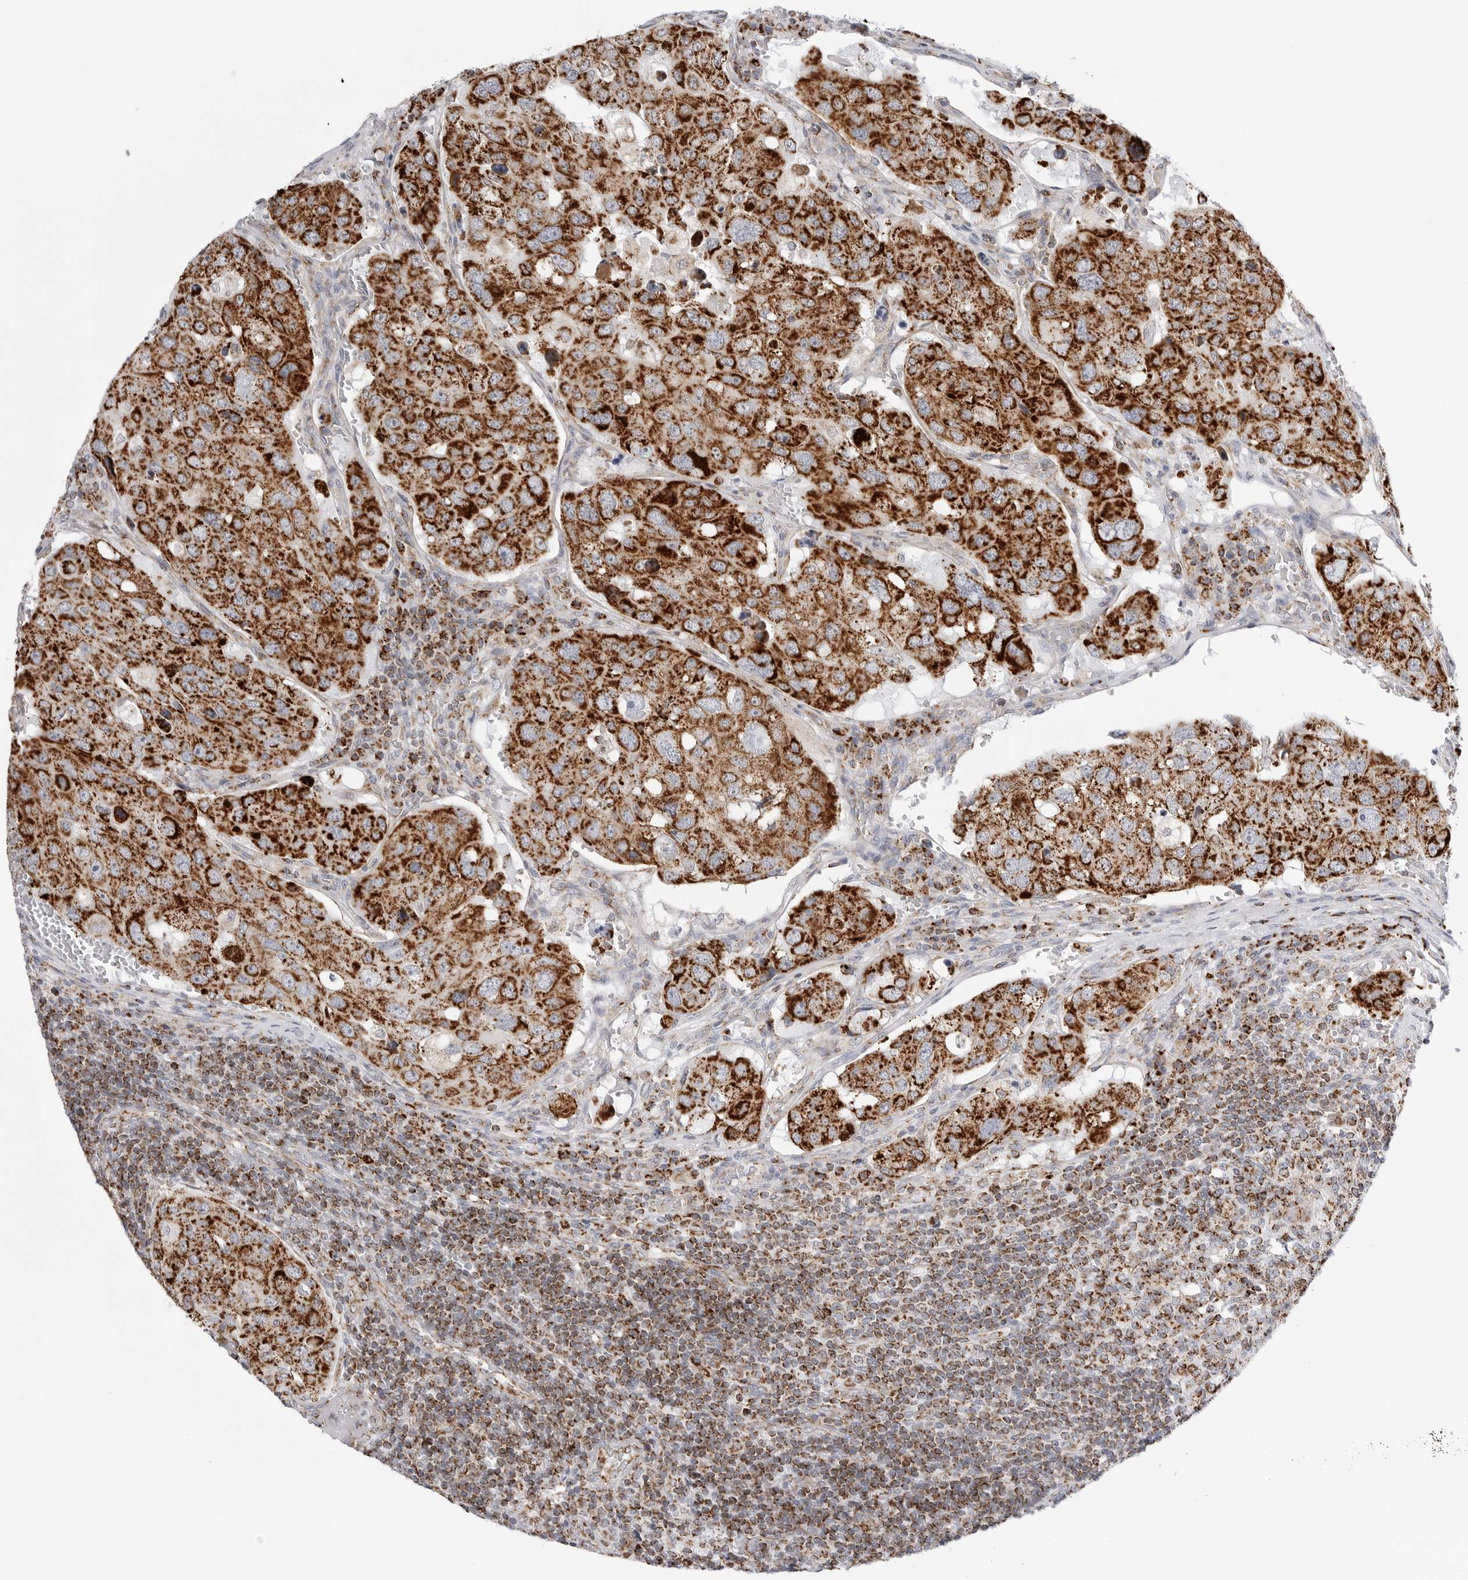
{"staining": {"intensity": "strong", "quantity": ">75%", "location": "cytoplasmic/membranous"}, "tissue": "urothelial cancer", "cell_type": "Tumor cells", "image_type": "cancer", "snomed": [{"axis": "morphology", "description": "Urothelial carcinoma, High grade"}, {"axis": "topography", "description": "Lymph node"}, {"axis": "topography", "description": "Urinary bladder"}], "caption": "This is a histology image of immunohistochemistry staining of urothelial carcinoma (high-grade), which shows strong expression in the cytoplasmic/membranous of tumor cells.", "gene": "ATP5IF1", "patient": {"sex": "male", "age": 51}}